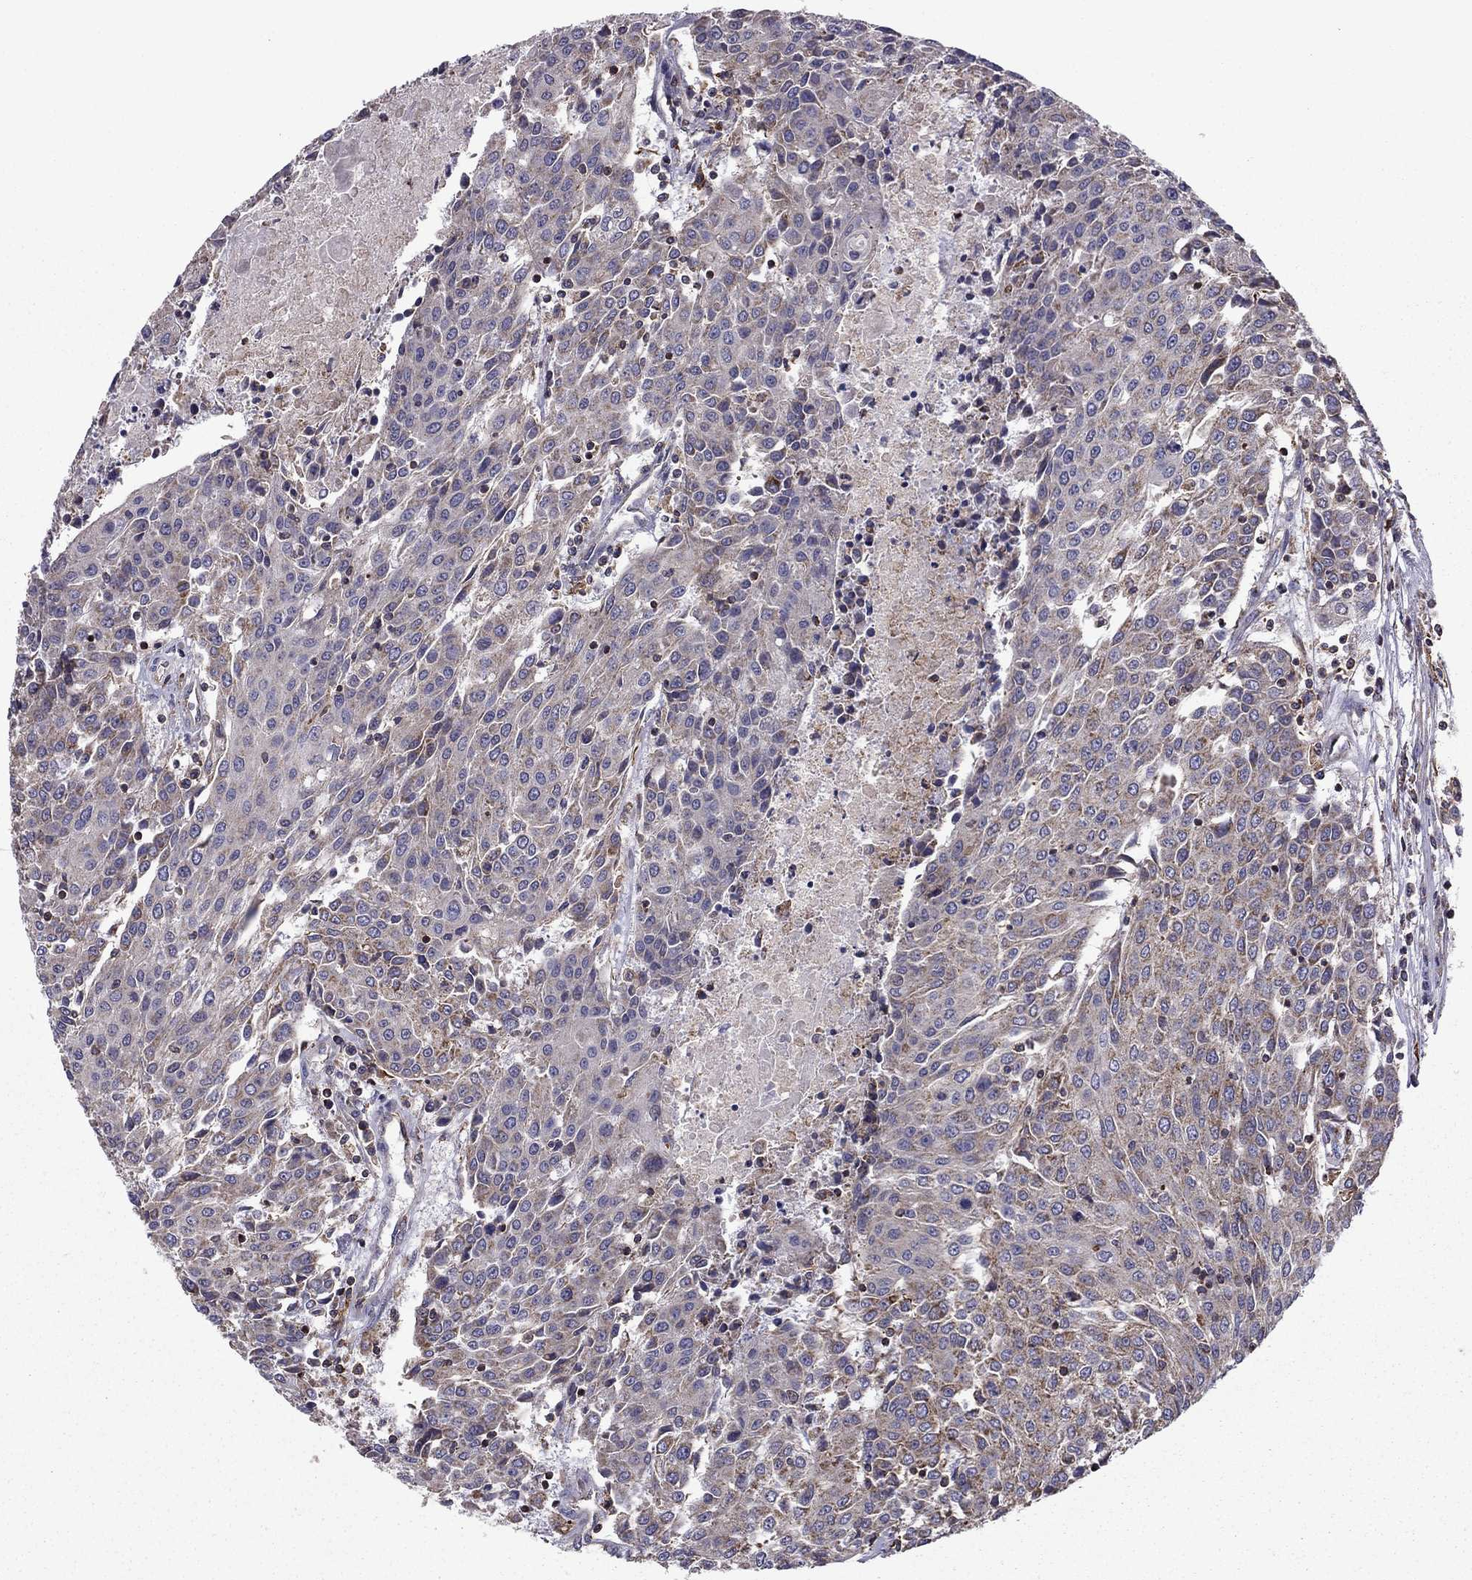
{"staining": {"intensity": "weak", "quantity": "25%-75%", "location": "cytoplasmic/membranous"}, "tissue": "urothelial cancer", "cell_type": "Tumor cells", "image_type": "cancer", "snomed": [{"axis": "morphology", "description": "Urothelial carcinoma, High grade"}, {"axis": "topography", "description": "Urinary bladder"}], "caption": "High-grade urothelial carcinoma stained with a protein marker displays weak staining in tumor cells.", "gene": "ALG6", "patient": {"sex": "female", "age": 85}}